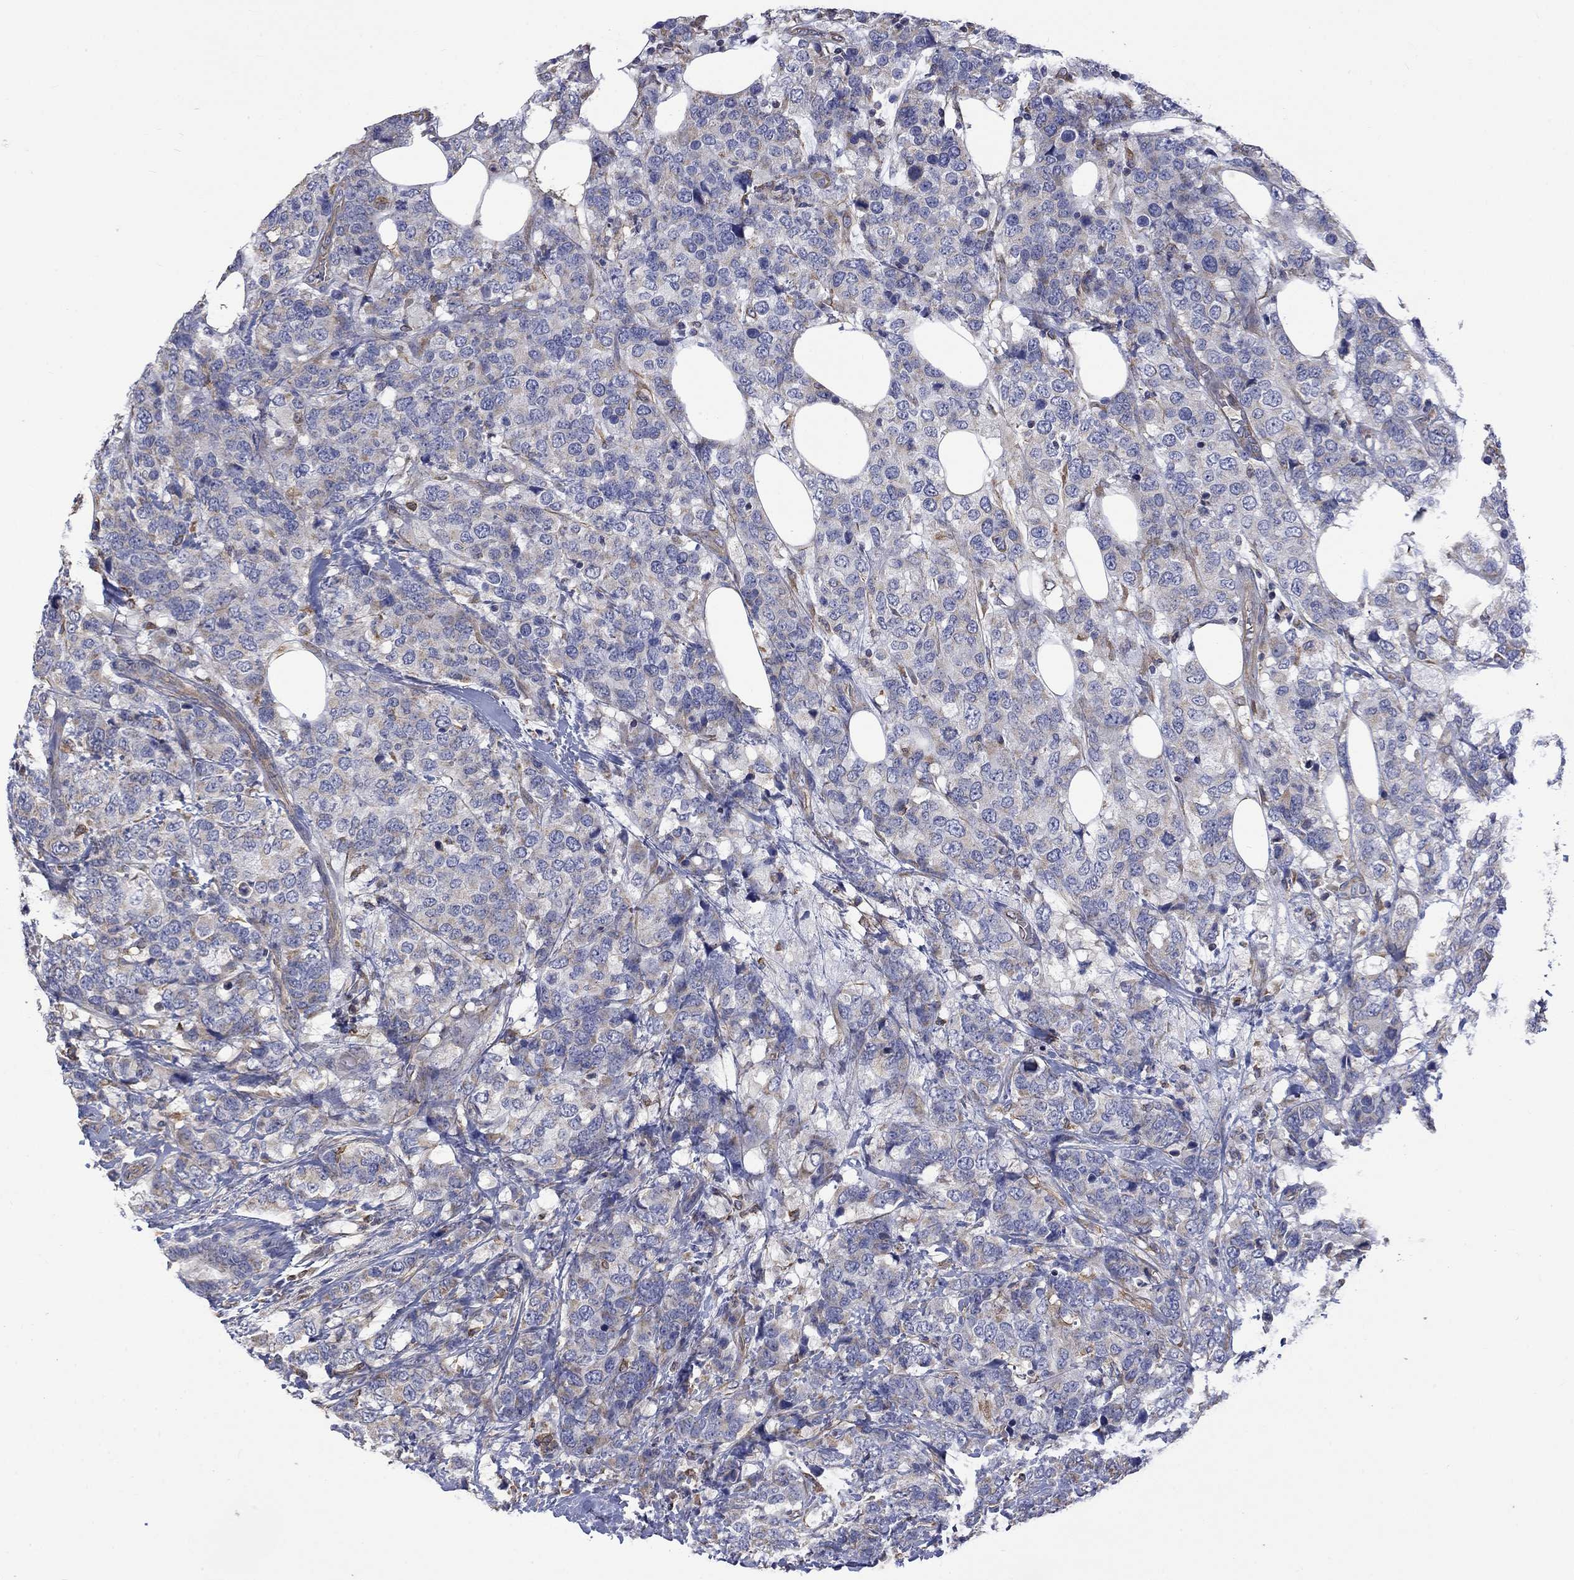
{"staining": {"intensity": "moderate", "quantity": "<25%", "location": "cytoplasmic/membranous"}, "tissue": "breast cancer", "cell_type": "Tumor cells", "image_type": "cancer", "snomed": [{"axis": "morphology", "description": "Lobular carcinoma"}, {"axis": "topography", "description": "Breast"}], "caption": "High-magnification brightfield microscopy of breast cancer stained with DAB (3,3'-diaminobenzidine) (brown) and counterstained with hematoxylin (blue). tumor cells exhibit moderate cytoplasmic/membranous positivity is present in approximately<25% of cells. Using DAB (brown) and hematoxylin (blue) stains, captured at high magnification using brightfield microscopy.", "gene": "CAMKK2", "patient": {"sex": "female", "age": 59}}